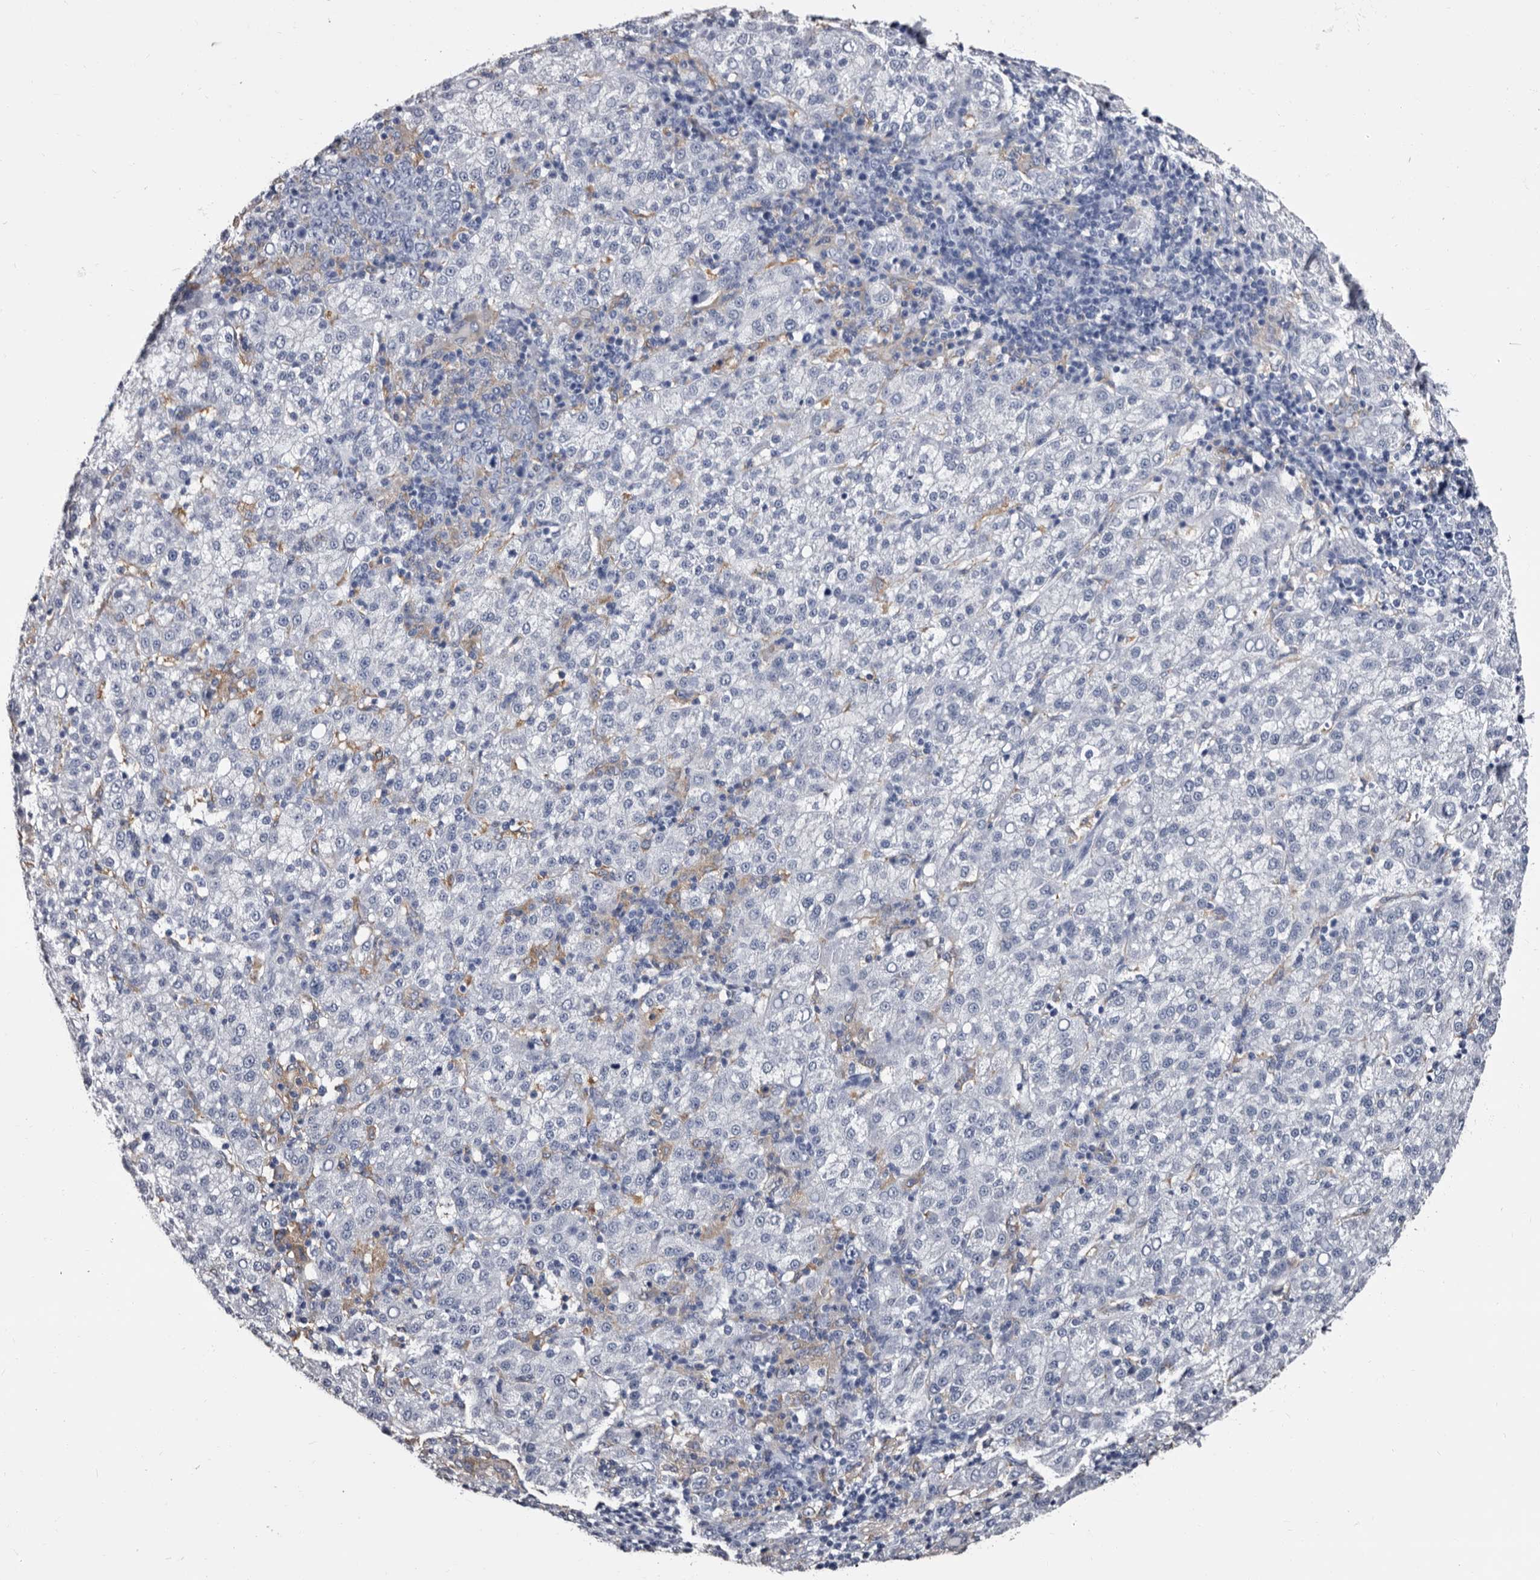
{"staining": {"intensity": "negative", "quantity": "none", "location": "none"}, "tissue": "liver cancer", "cell_type": "Tumor cells", "image_type": "cancer", "snomed": [{"axis": "morphology", "description": "Carcinoma, Hepatocellular, NOS"}, {"axis": "topography", "description": "Liver"}], "caption": "This is a histopathology image of IHC staining of liver hepatocellular carcinoma, which shows no staining in tumor cells. (Brightfield microscopy of DAB IHC at high magnification).", "gene": "EPB41L3", "patient": {"sex": "female", "age": 58}}